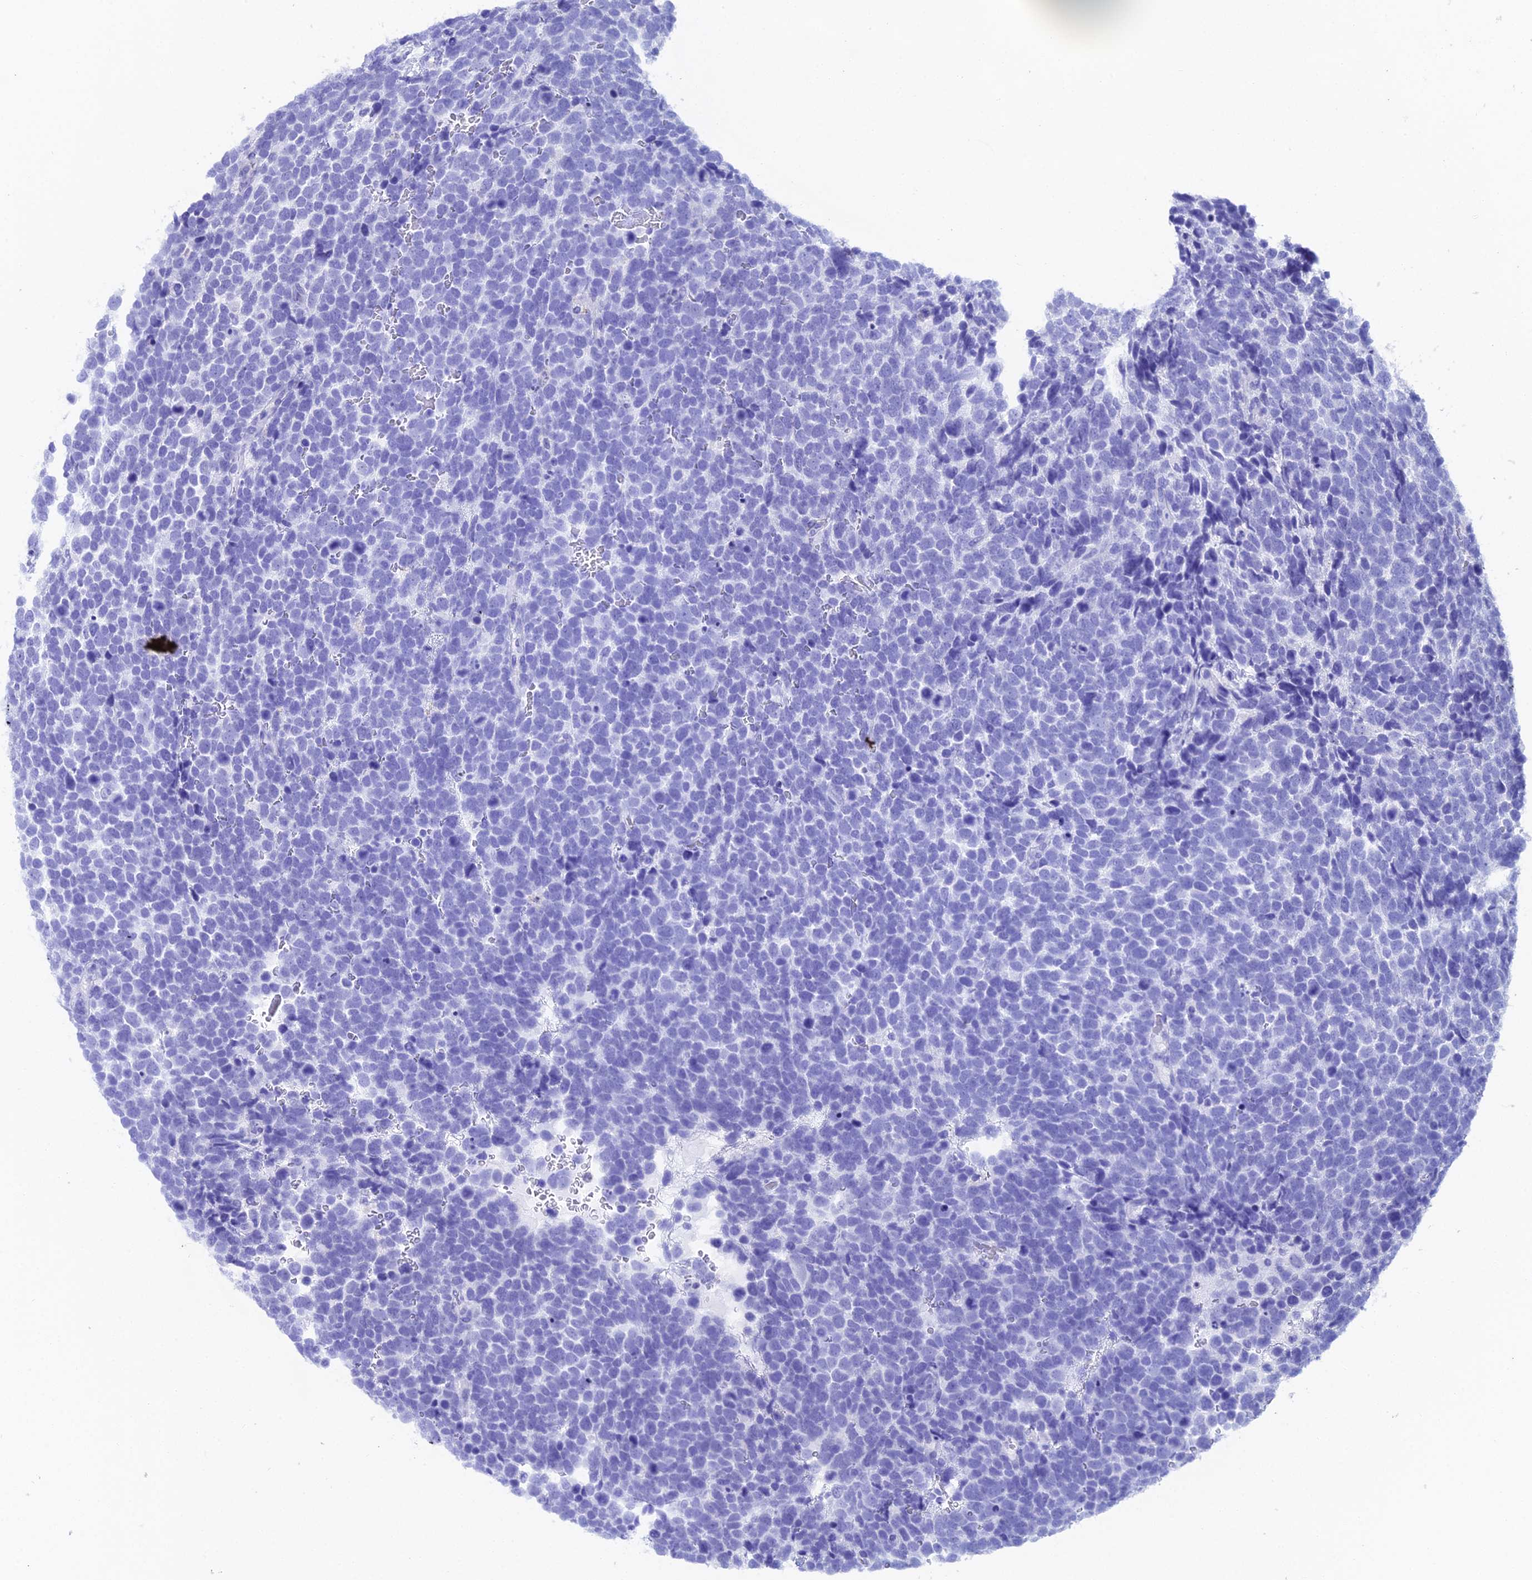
{"staining": {"intensity": "negative", "quantity": "none", "location": "none"}, "tissue": "urothelial cancer", "cell_type": "Tumor cells", "image_type": "cancer", "snomed": [{"axis": "morphology", "description": "Urothelial carcinoma, High grade"}, {"axis": "topography", "description": "Urinary bladder"}], "caption": "Photomicrograph shows no protein staining in tumor cells of high-grade urothelial carcinoma tissue.", "gene": "DDX19A", "patient": {"sex": "female", "age": 82}}